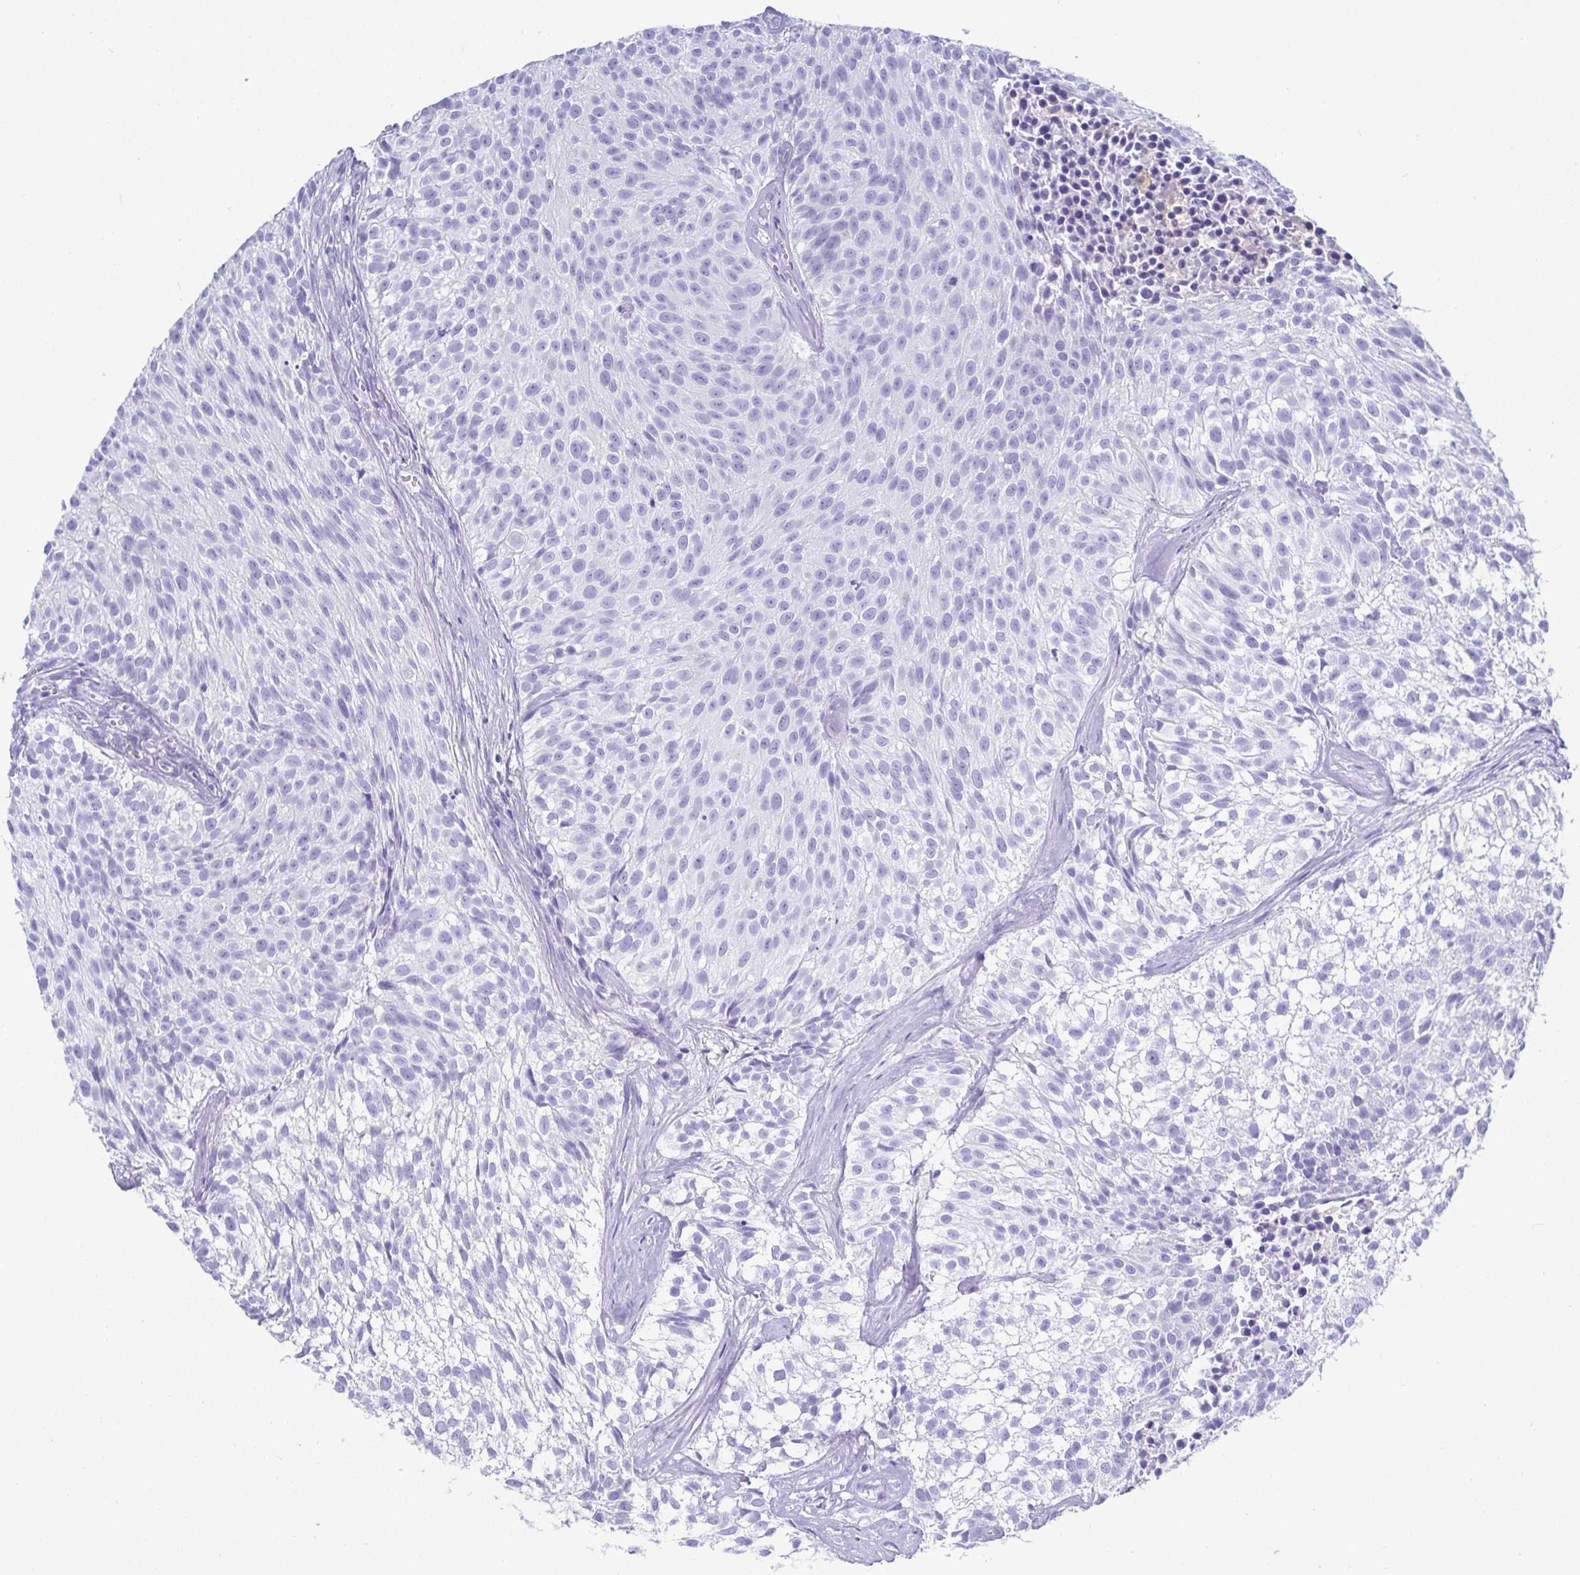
{"staining": {"intensity": "negative", "quantity": "none", "location": "none"}, "tissue": "urothelial cancer", "cell_type": "Tumor cells", "image_type": "cancer", "snomed": [{"axis": "morphology", "description": "Urothelial carcinoma, Low grade"}, {"axis": "topography", "description": "Urinary bladder"}], "caption": "Immunohistochemical staining of human urothelial cancer demonstrates no significant positivity in tumor cells.", "gene": "TMEM241", "patient": {"sex": "male", "age": 70}}